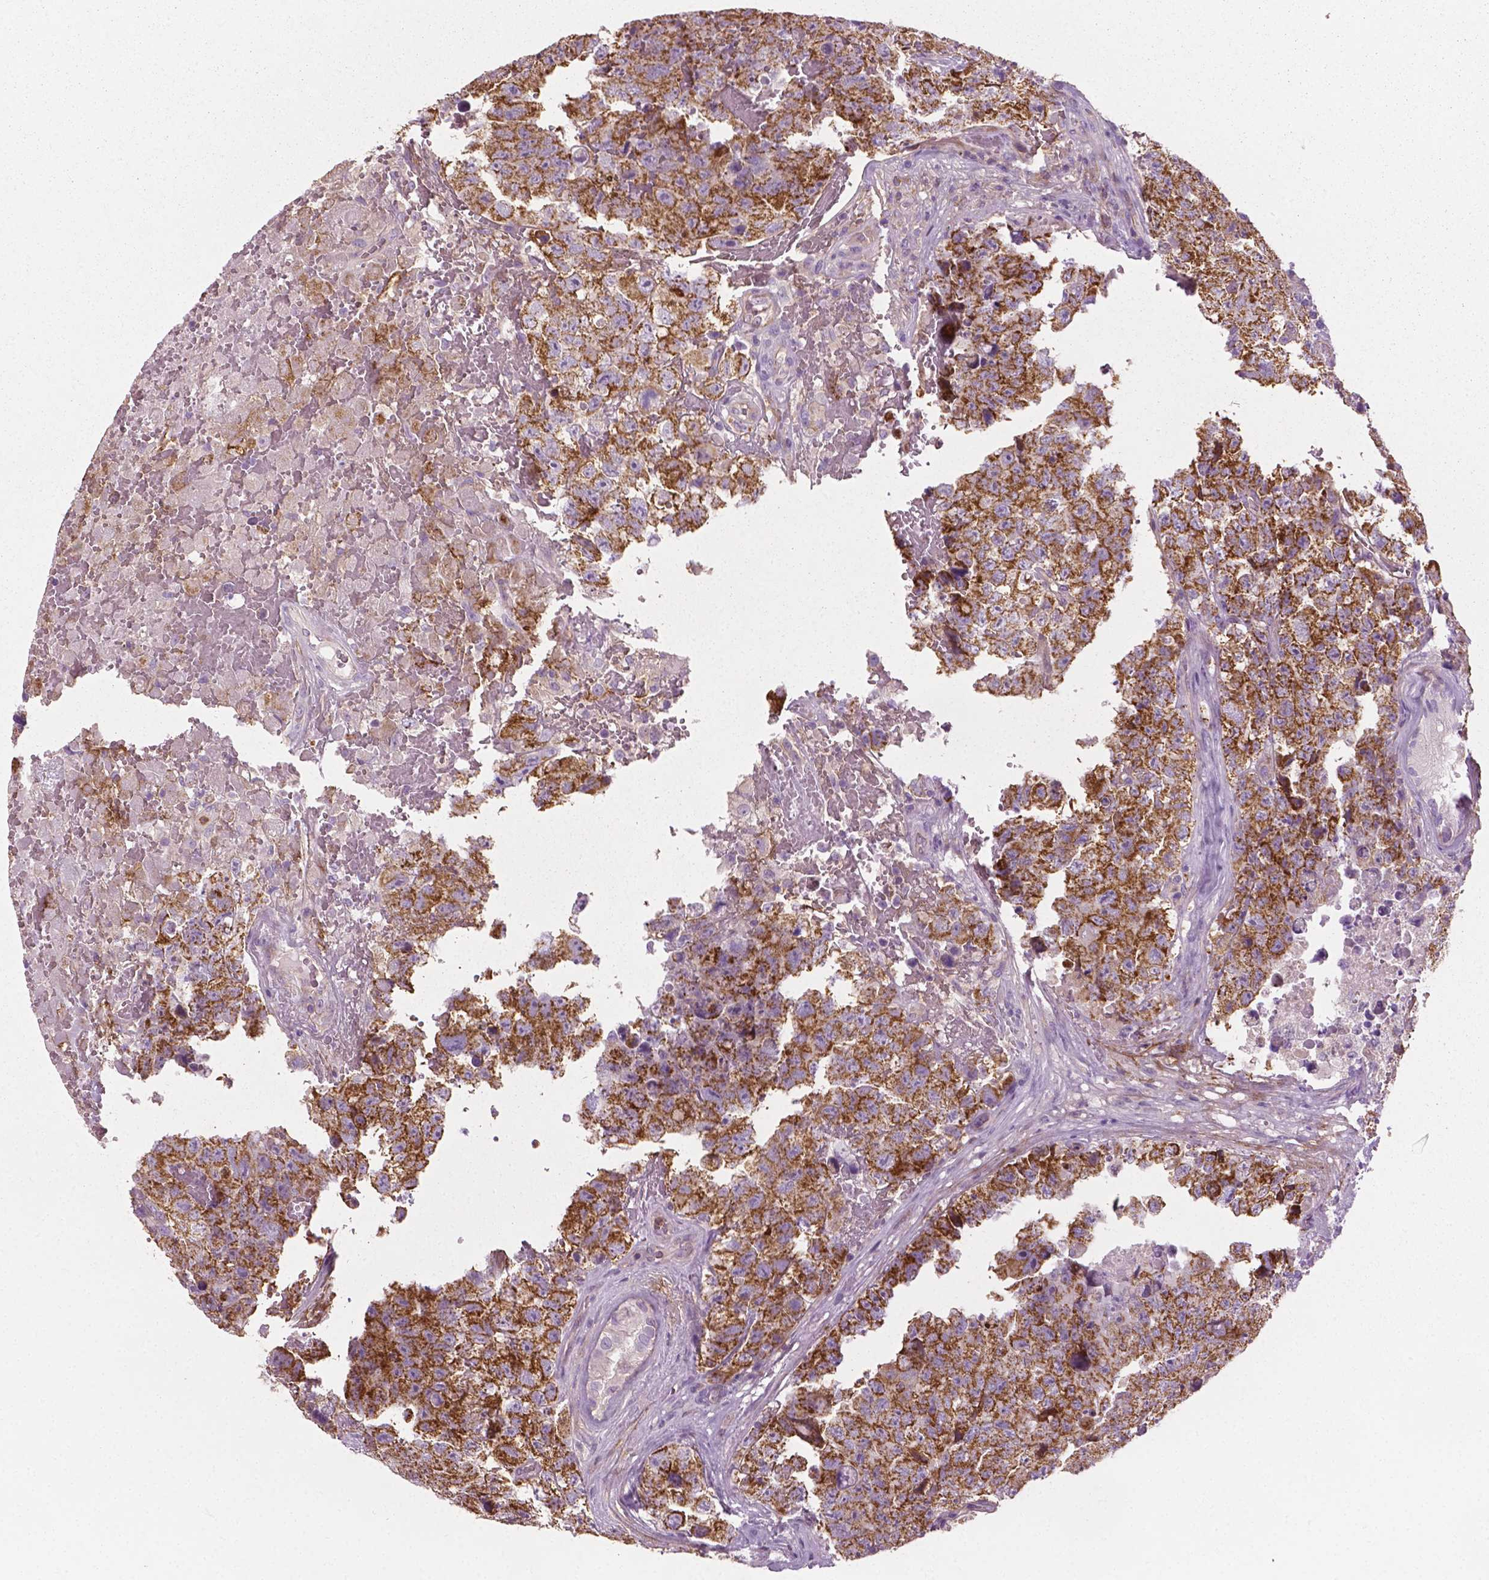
{"staining": {"intensity": "moderate", "quantity": ">75%", "location": "cytoplasmic/membranous"}, "tissue": "testis cancer", "cell_type": "Tumor cells", "image_type": "cancer", "snomed": [{"axis": "morphology", "description": "Carcinoma, Embryonal, NOS"}, {"axis": "topography", "description": "Testis"}], "caption": "This photomicrograph demonstrates embryonal carcinoma (testis) stained with immunohistochemistry (IHC) to label a protein in brown. The cytoplasmic/membranous of tumor cells show moderate positivity for the protein. Nuclei are counter-stained blue.", "gene": "PTX3", "patient": {"sex": "male", "age": 18}}